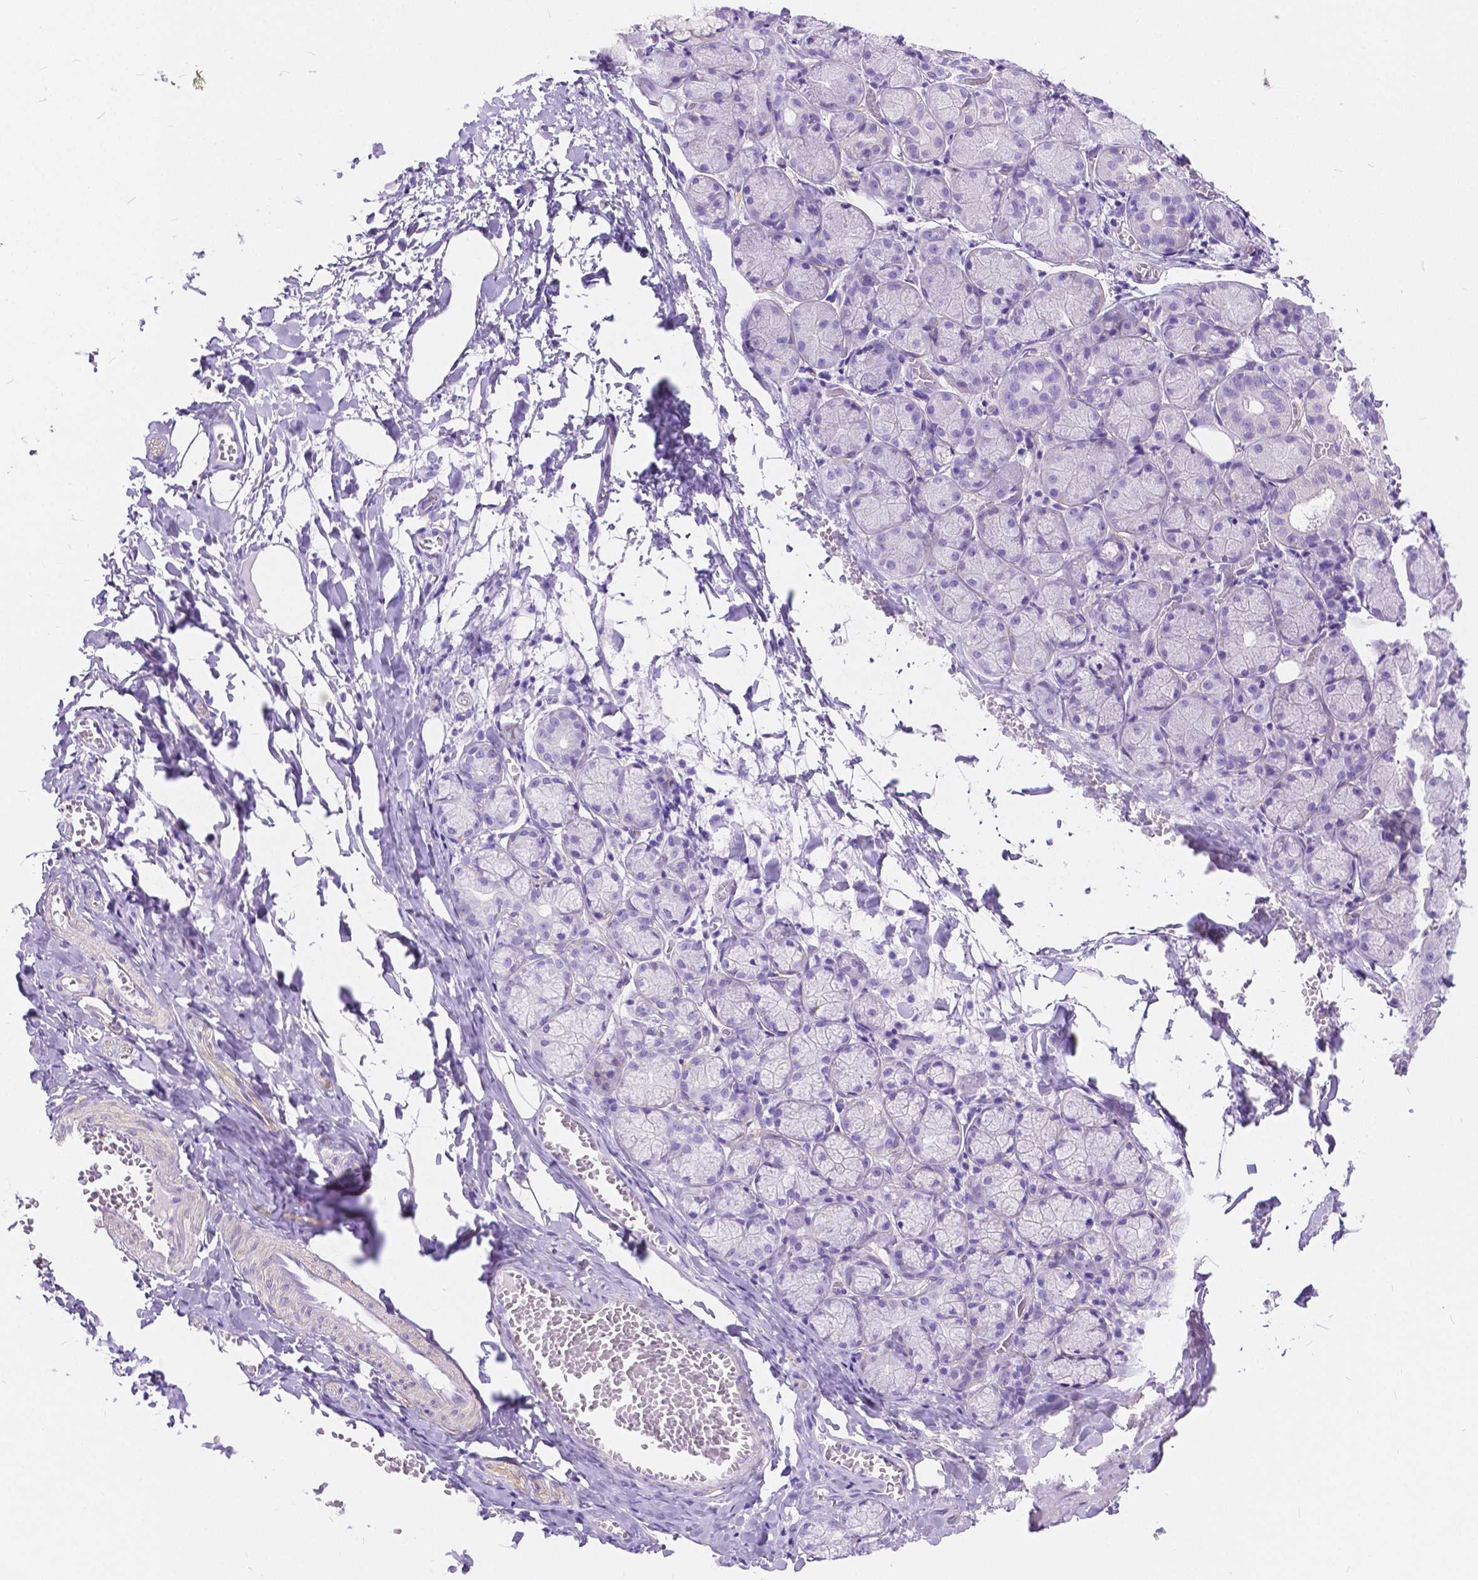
{"staining": {"intensity": "negative", "quantity": "none", "location": "none"}, "tissue": "salivary gland", "cell_type": "Glandular cells", "image_type": "normal", "snomed": [{"axis": "morphology", "description": "Normal tissue, NOS"}, {"axis": "topography", "description": "Salivary gland"}], "caption": "The IHC micrograph has no significant positivity in glandular cells of salivary gland.", "gene": "CHRM1", "patient": {"sex": "female", "age": 24}}